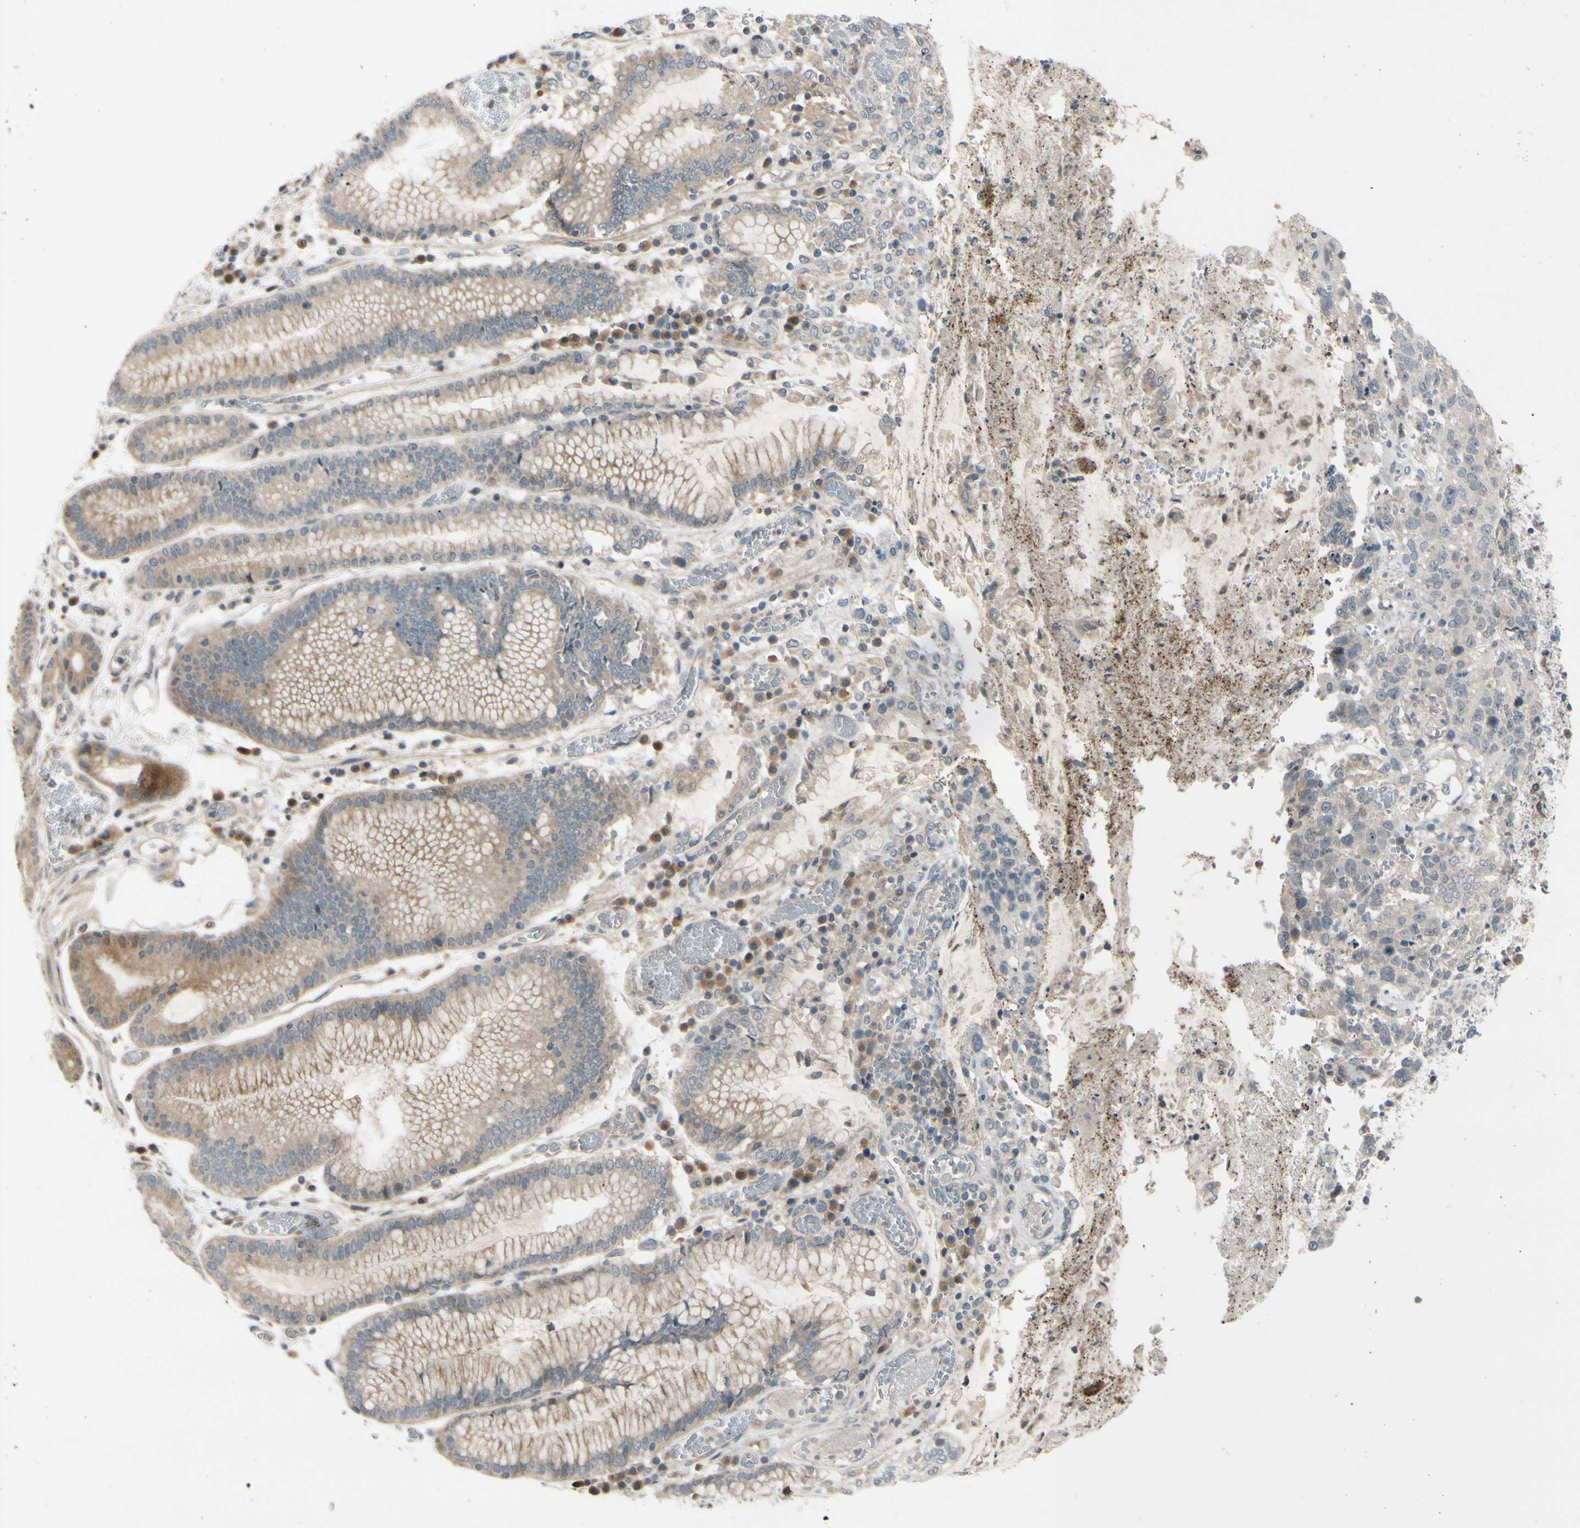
{"staining": {"intensity": "weak", "quantity": ">75%", "location": "cytoplasmic/membranous"}, "tissue": "stomach cancer", "cell_type": "Tumor cells", "image_type": "cancer", "snomed": [{"axis": "morphology", "description": "Normal tissue, NOS"}, {"axis": "morphology", "description": "Adenocarcinoma, NOS"}, {"axis": "topography", "description": "Stomach"}], "caption": "Protein expression analysis of human adenocarcinoma (stomach) reveals weak cytoplasmic/membranous positivity in about >75% of tumor cells. The protein is shown in brown color, while the nuclei are stained blue.", "gene": "FGF10", "patient": {"sex": "male", "age": 48}}